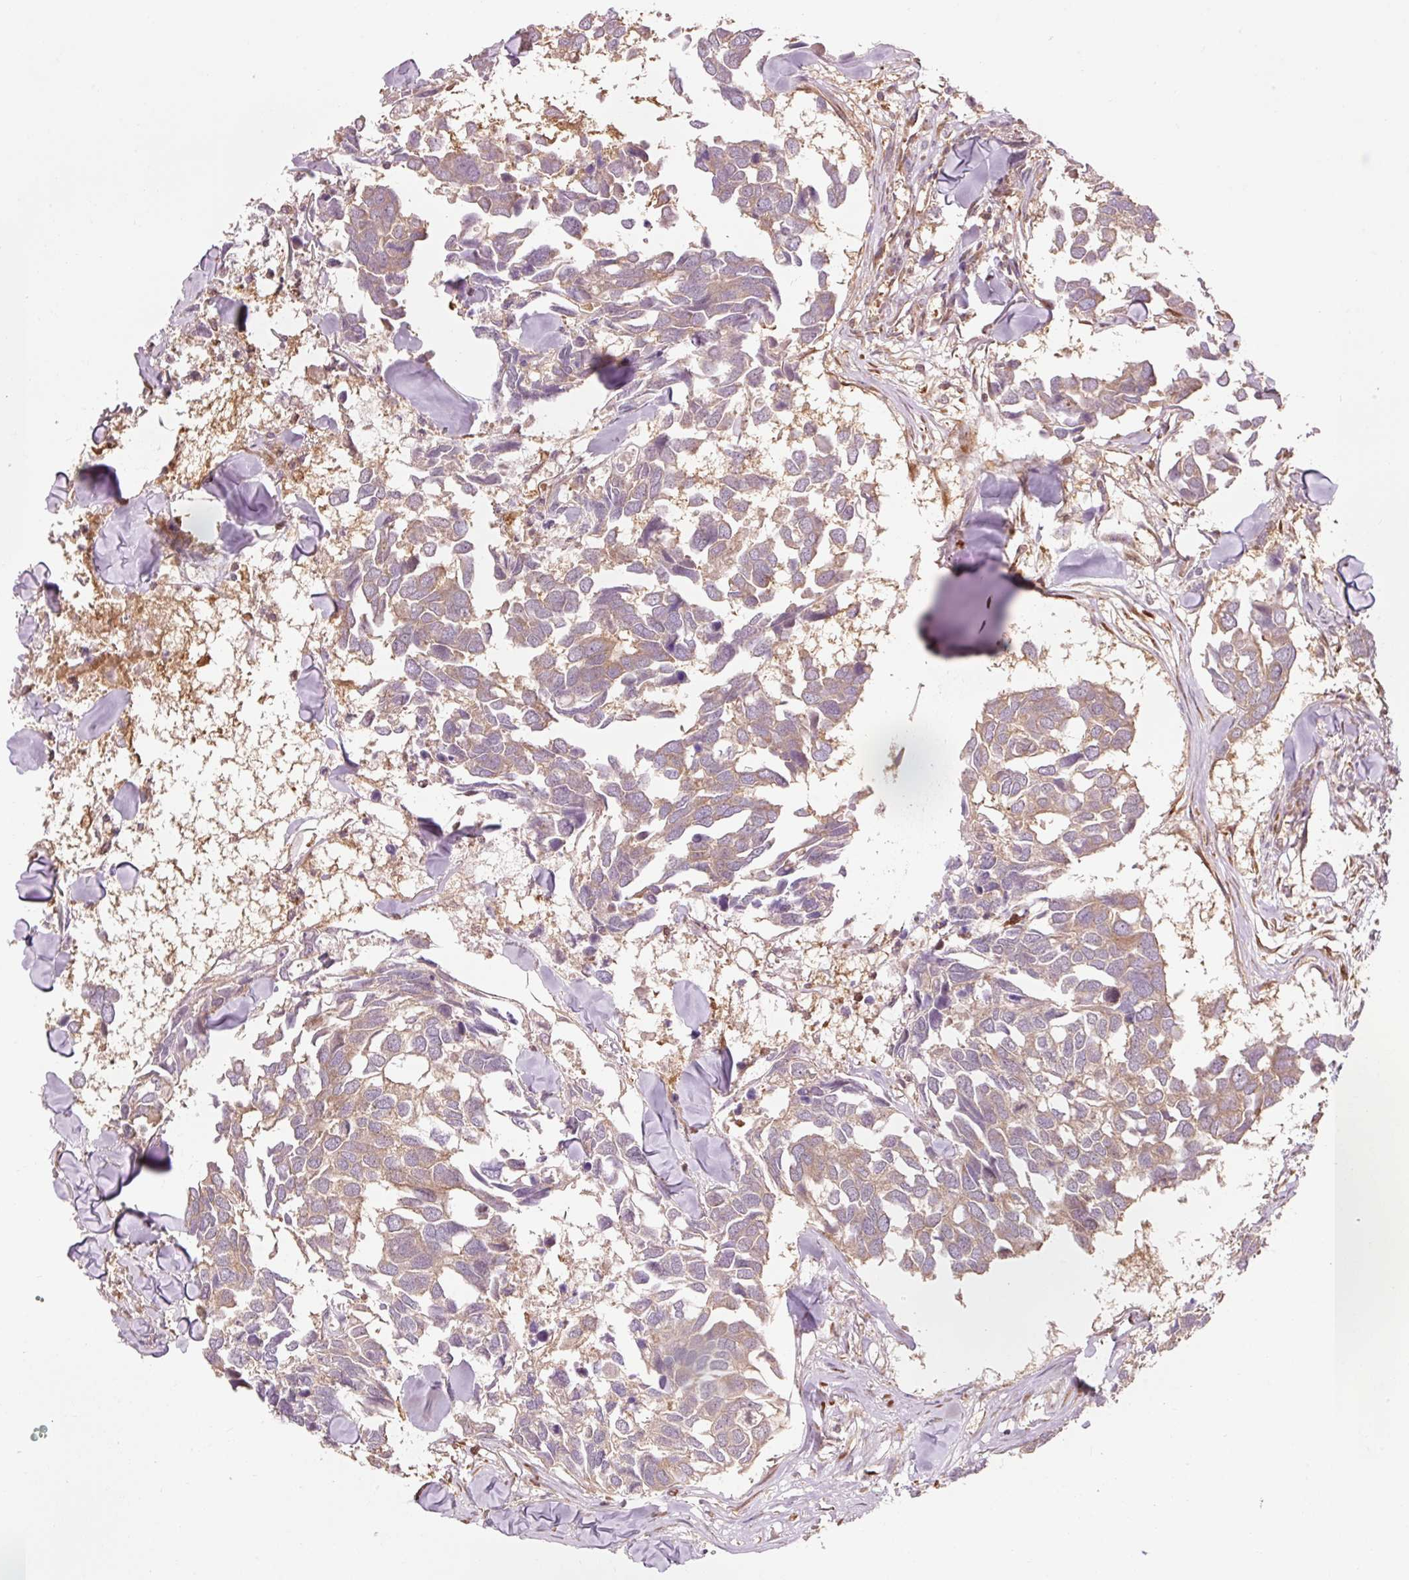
{"staining": {"intensity": "weak", "quantity": ">75%", "location": "cytoplasmic/membranous"}, "tissue": "breast cancer", "cell_type": "Tumor cells", "image_type": "cancer", "snomed": [{"axis": "morphology", "description": "Duct carcinoma"}, {"axis": "topography", "description": "Breast"}], "caption": "Weak cytoplasmic/membranous staining for a protein is seen in approximately >75% of tumor cells of breast cancer (infiltrating ductal carcinoma) using IHC.", "gene": "PDAP1", "patient": {"sex": "female", "age": 83}}